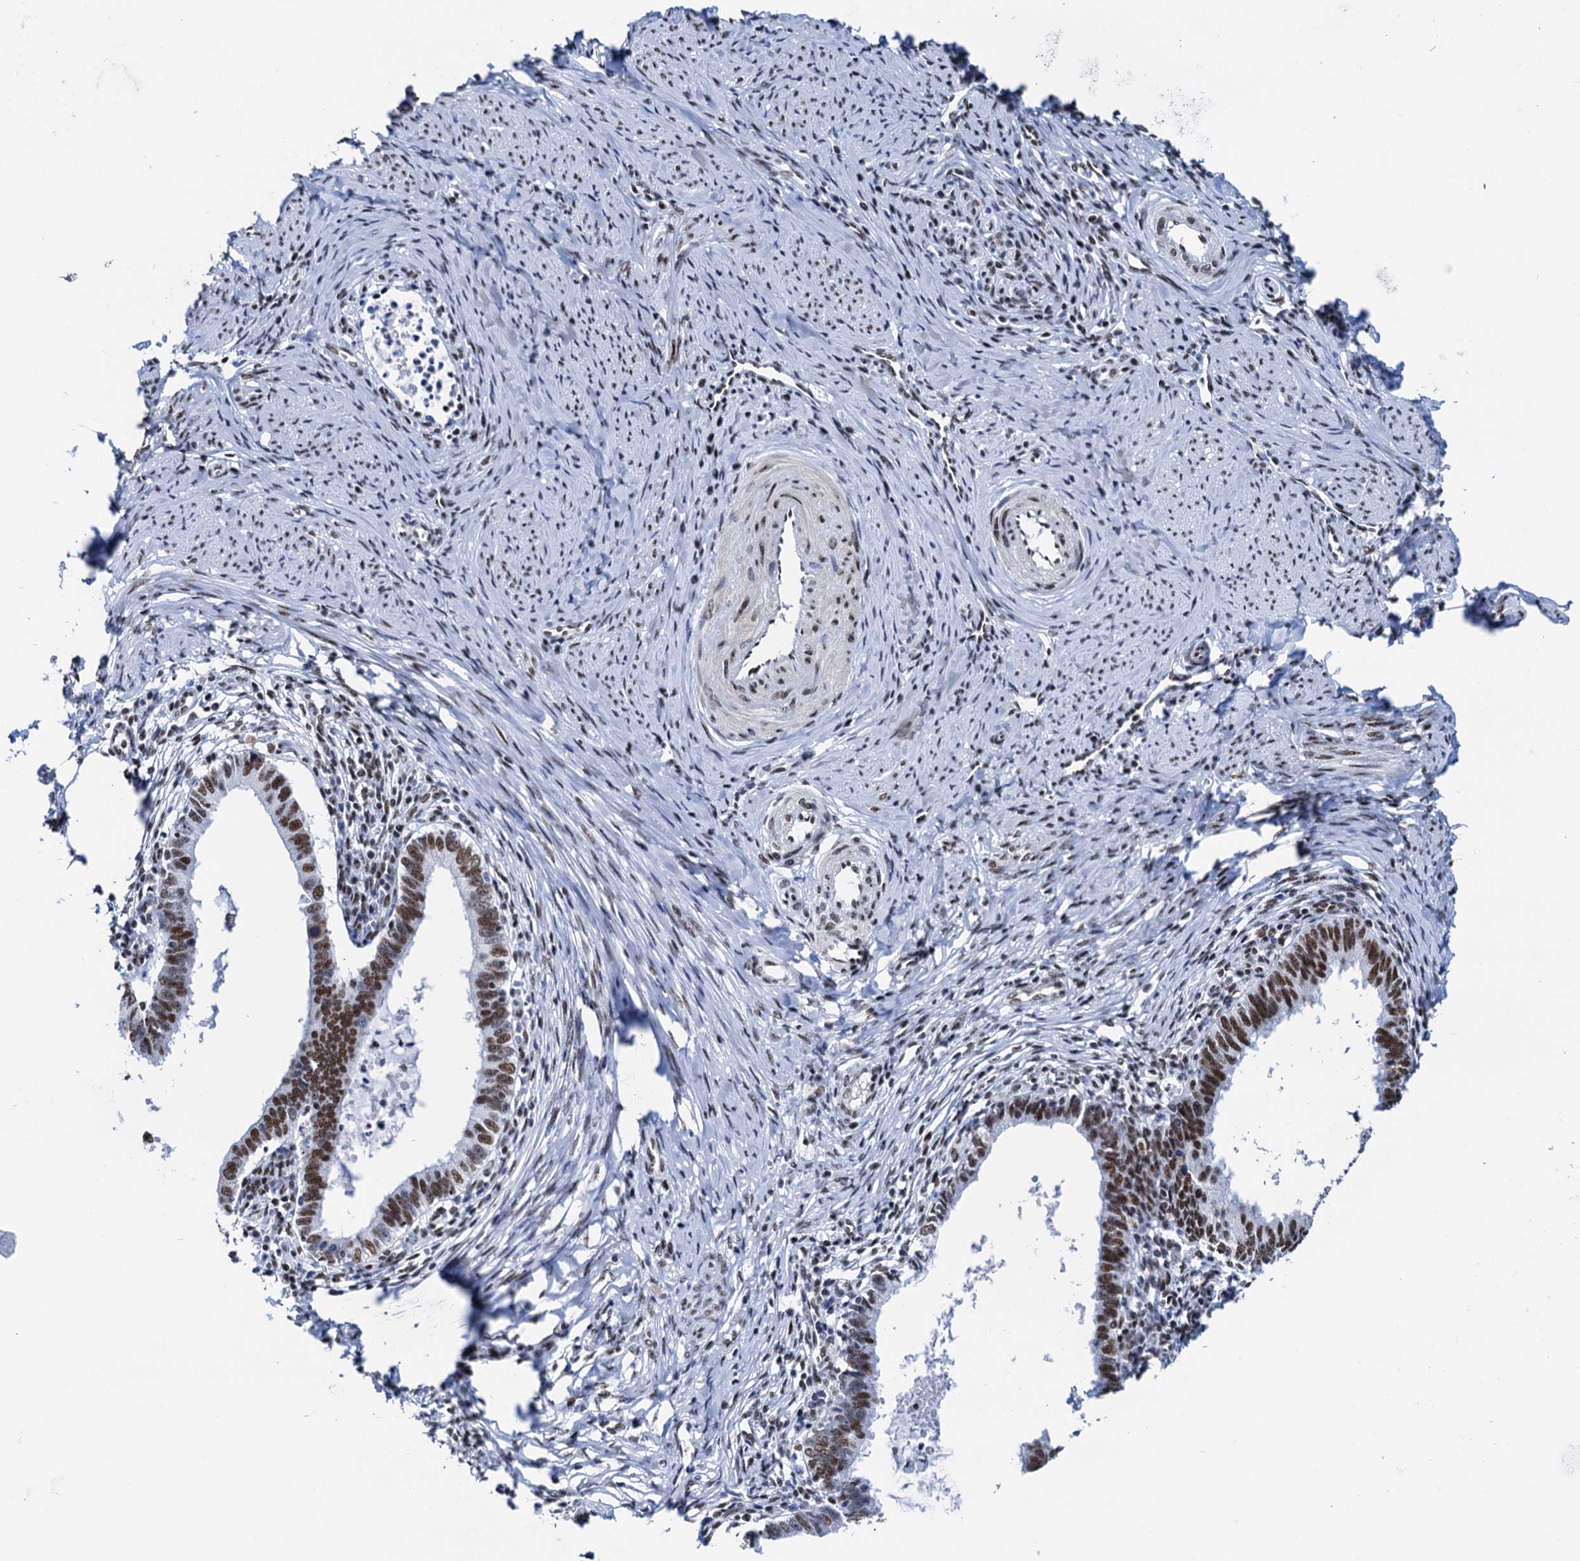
{"staining": {"intensity": "strong", "quantity": ">75%", "location": "nuclear"}, "tissue": "cervical cancer", "cell_type": "Tumor cells", "image_type": "cancer", "snomed": [{"axis": "morphology", "description": "Adenocarcinoma, NOS"}, {"axis": "topography", "description": "Cervix"}], "caption": "IHC micrograph of neoplastic tissue: cervical cancer (adenocarcinoma) stained using IHC shows high levels of strong protein expression localized specifically in the nuclear of tumor cells, appearing as a nuclear brown color.", "gene": "SLTM", "patient": {"sex": "female", "age": 36}}